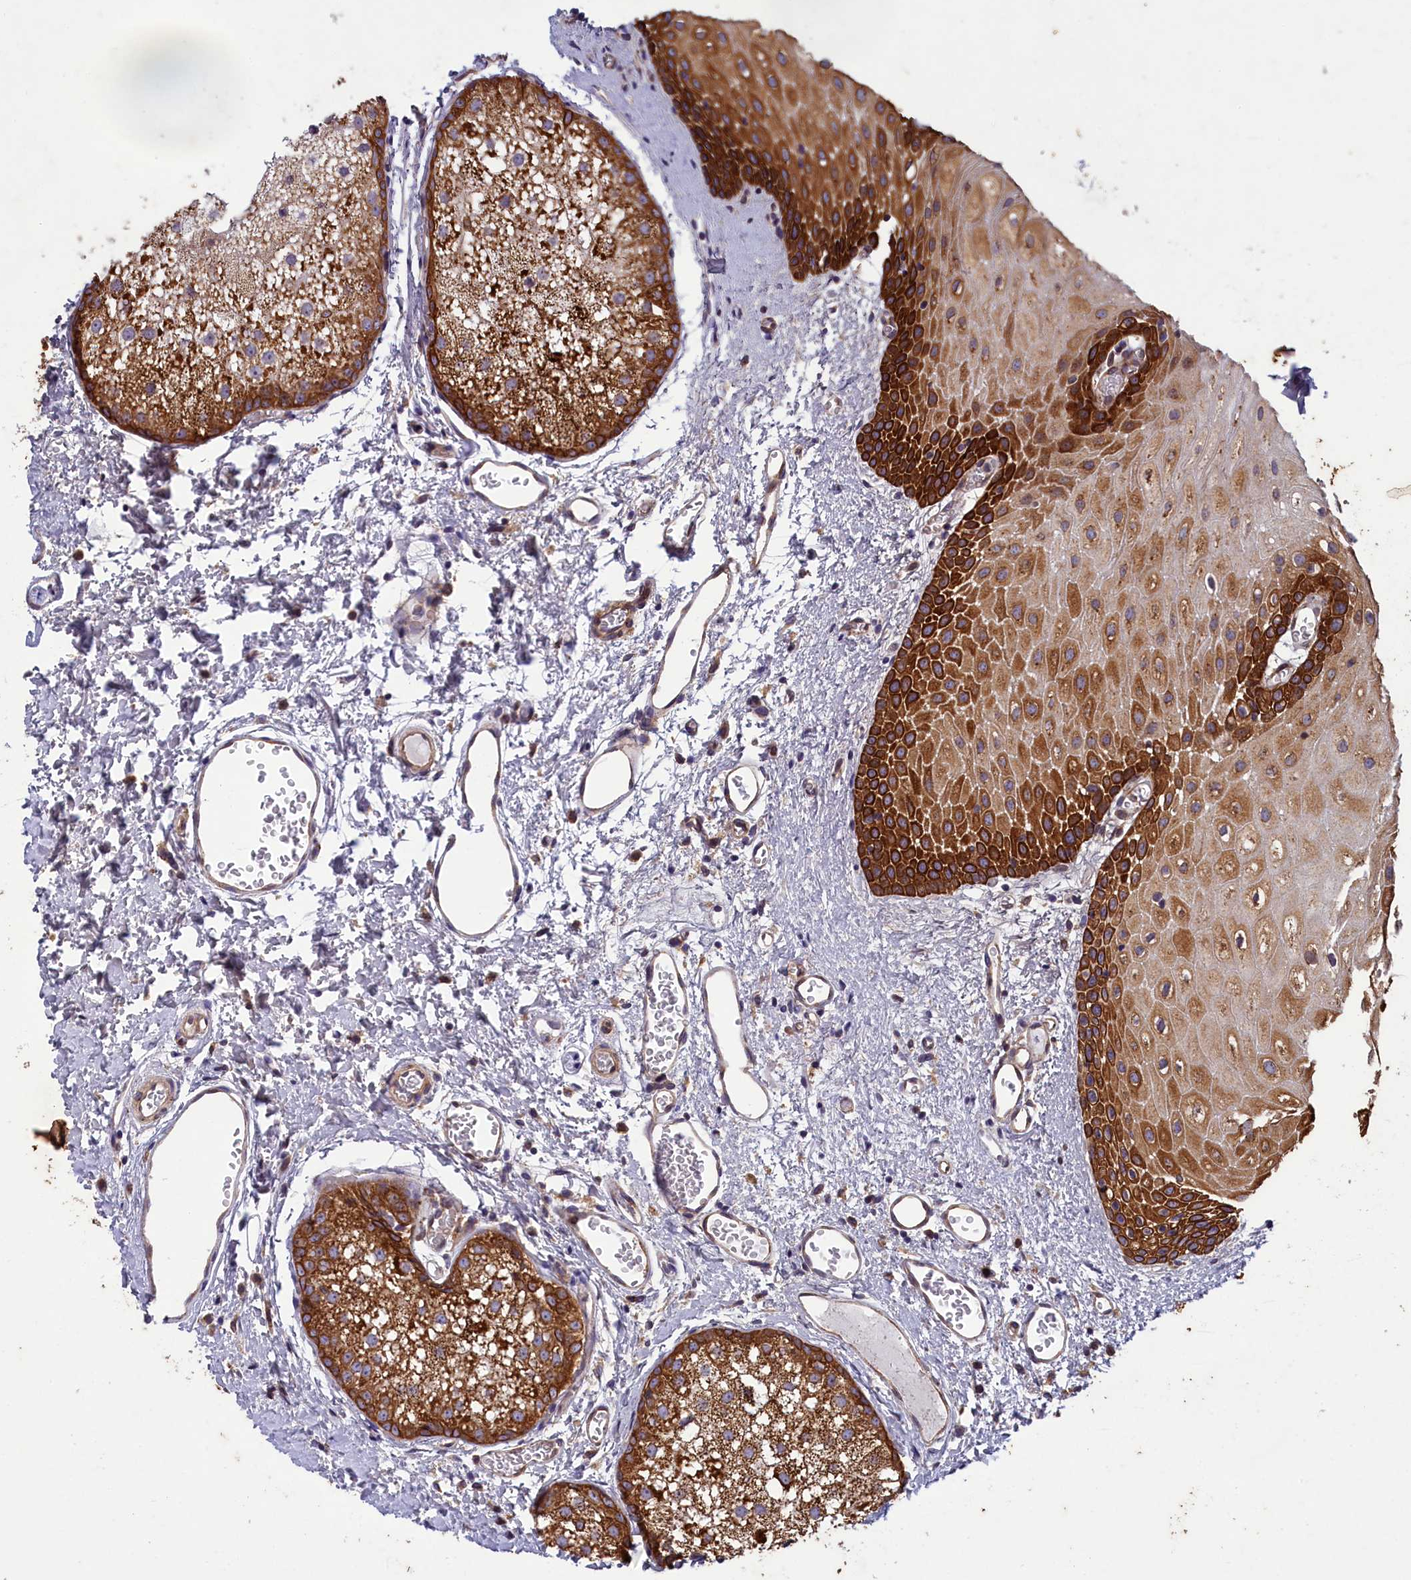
{"staining": {"intensity": "strong", "quantity": ">75%", "location": "cytoplasmic/membranous"}, "tissue": "oral mucosa", "cell_type": "Squamous epithelial cells", "image_type": "normal", "snomed": [{"axis": "morphology", "description": "Normal tissue, NOS"}, {"axis": "morphology", "description": "Squamous cell carcinoma, NOS"}, {"axis": "topography", "description": "Oral tissue"}, {"axis": "topography", "description": "Head-Neck"}], "caption": "A micrograph of human oral mucosa stained for a protein reveals strong cytoplasmic/membranous brown staining in squamous epithelial cells.", "gene": "ACAD8", "patient": {"sex": "female", "age": 70}}